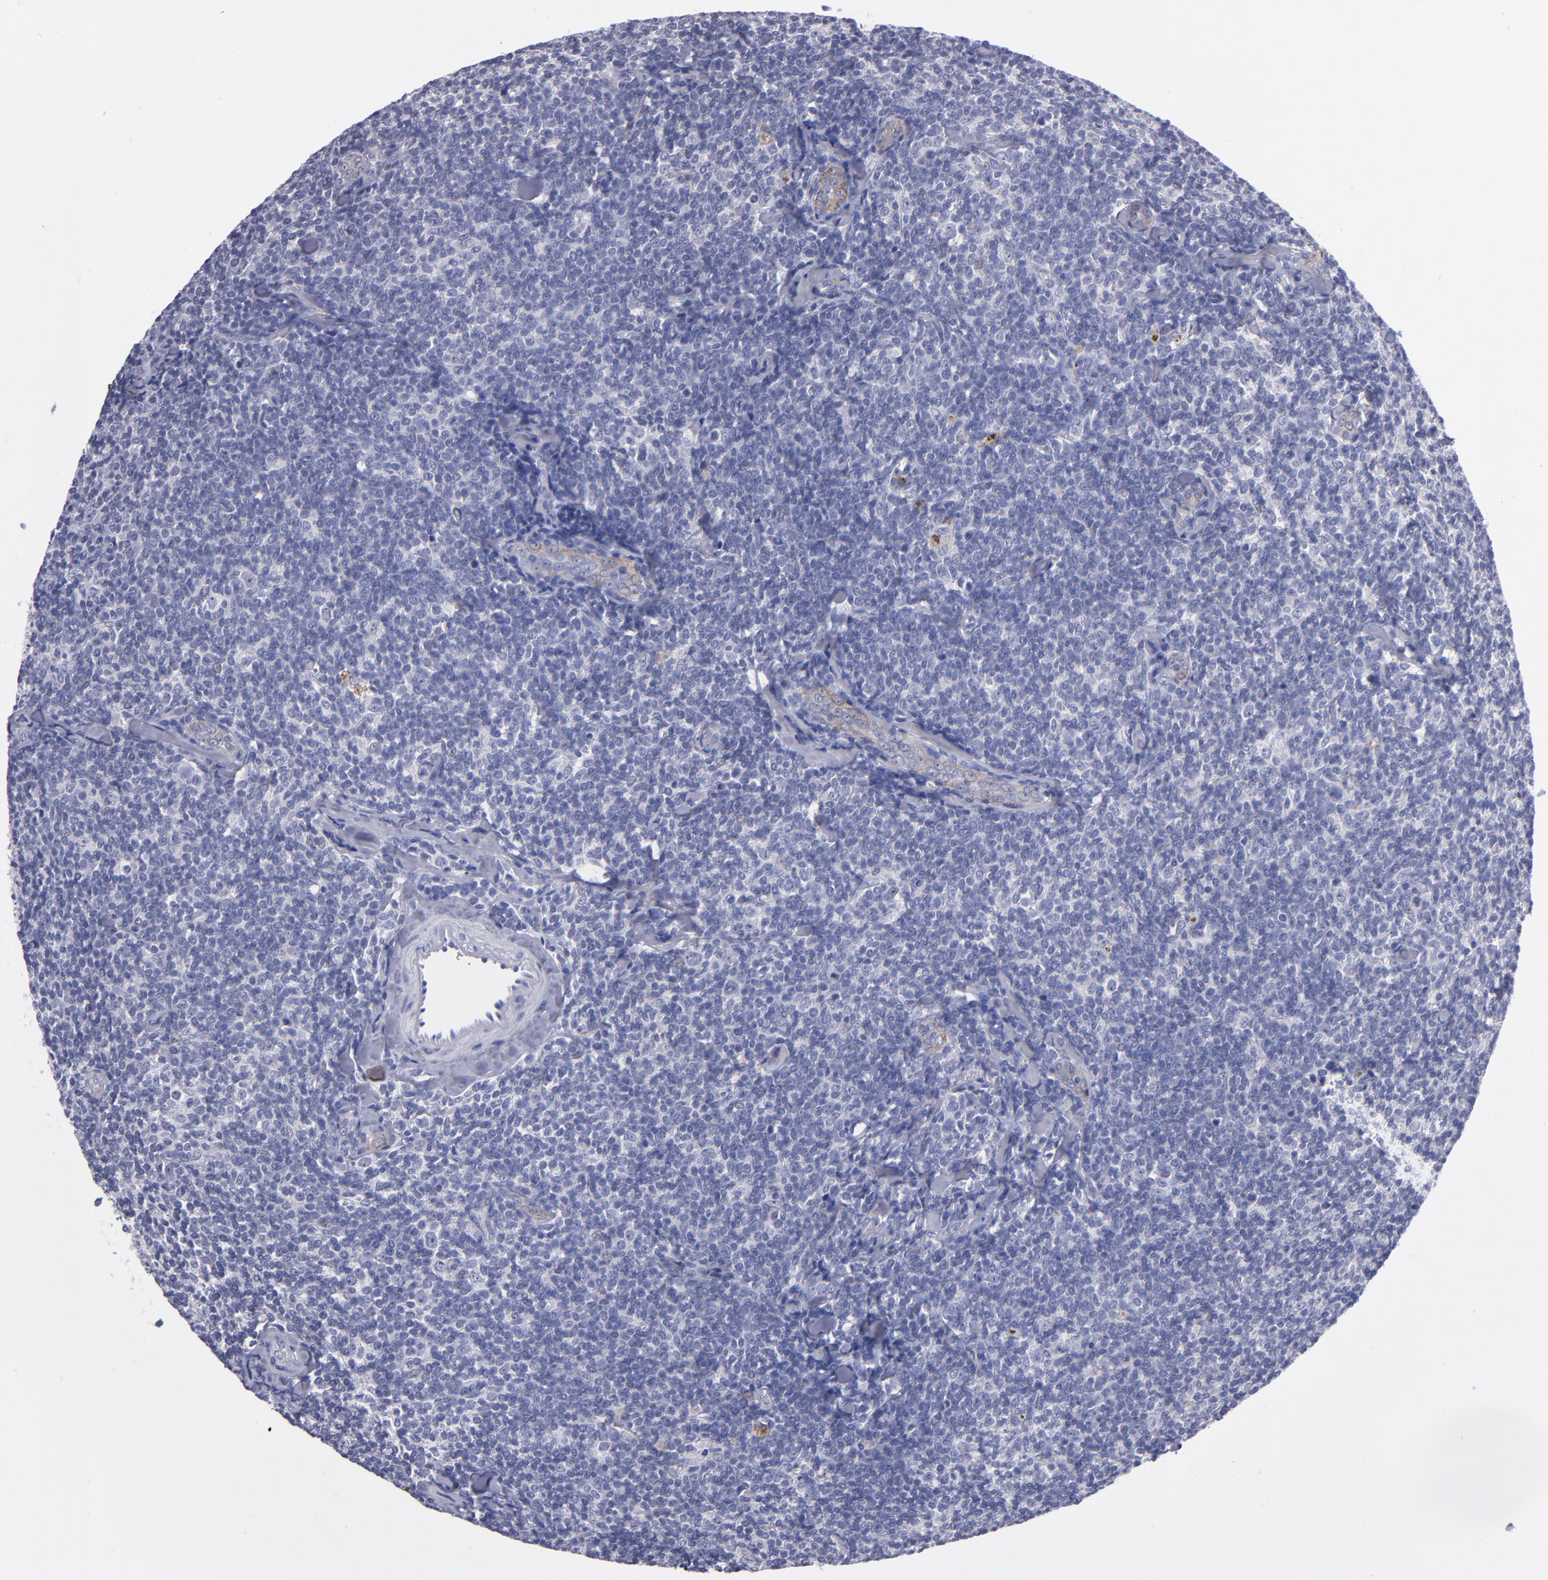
{"staining": {"intensity": "negative", "quantity": "none", "location": "none"}, "tissue": "lymphoma", "cell_type": "Tumor cells", "image_type": "cancer", "snomed": [{"axis": "morphology", "description": "Malignant lymphoma, non-Hodgkin's type, Low grade"}, {"axis": "topography", "description": "Lymph node"}], "caption": "This is an IHC photomicrograph of human lymphoma. There is no staining in tumor cells.", "gene": "CDH3", "patient": {"sex": "female", "age": 56}}